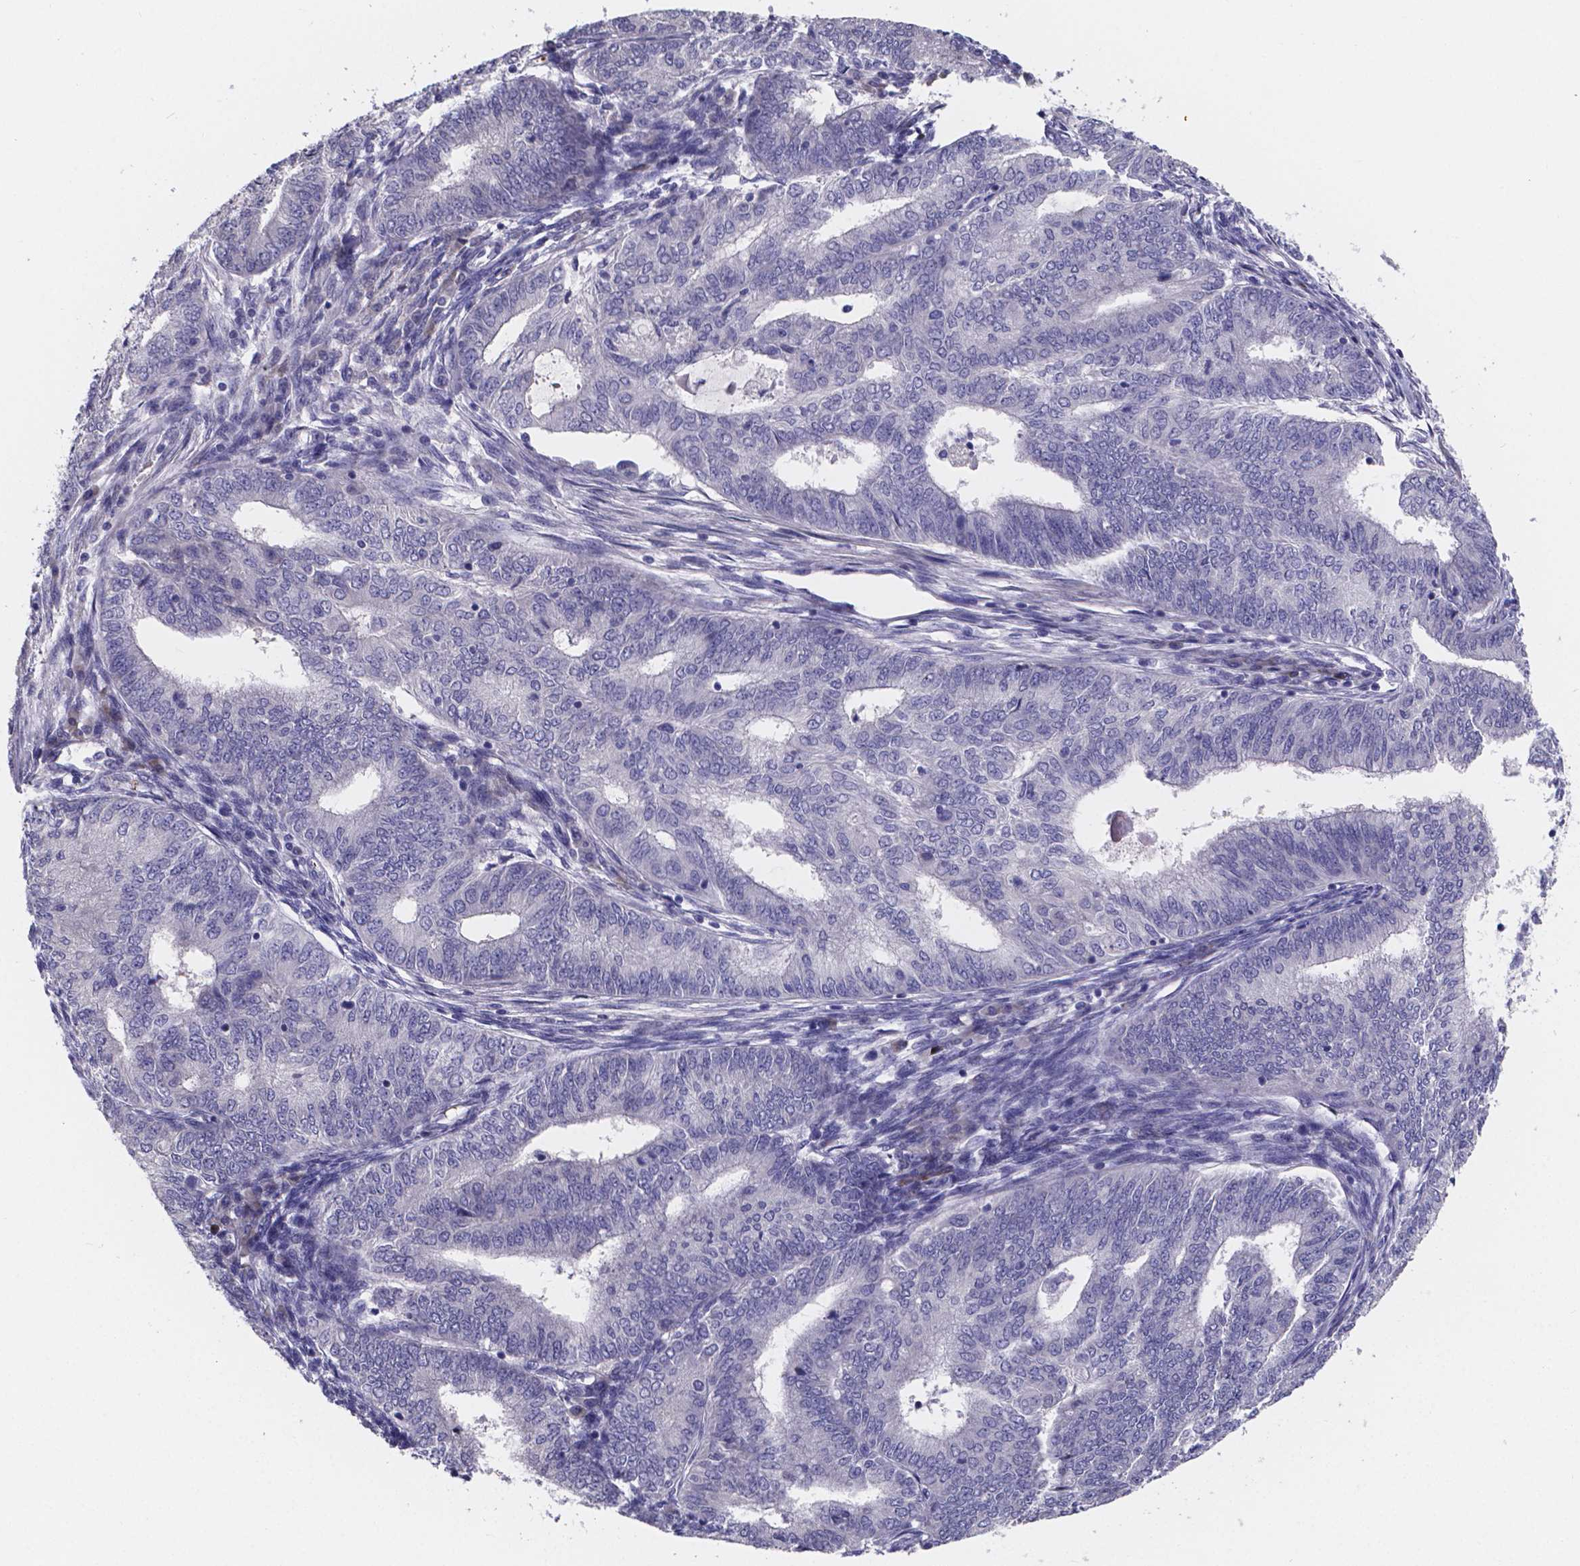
{"staining": {"intensity": "negative", "quantity": "none", "location": "none"}, "tissue": "endometrial cancer", "cell_type": "Tumor cells", "image_type": "cancer", "snomed": [{"axis": "morphology", "description": "Adenocarcinoma, NOS"}, {"axis": "topography", "description": "Endometrium"}], "caption": "An IHC photomicrograph of endometrial adenocarcinoma is shown. There is no staining in tumor cells of endometrial adenocarcinoma. (DAB immunohistochemistry (IHC), high magnification).", "gene": "GABRA3", "patient": {"sex": "female", "age": 62}}